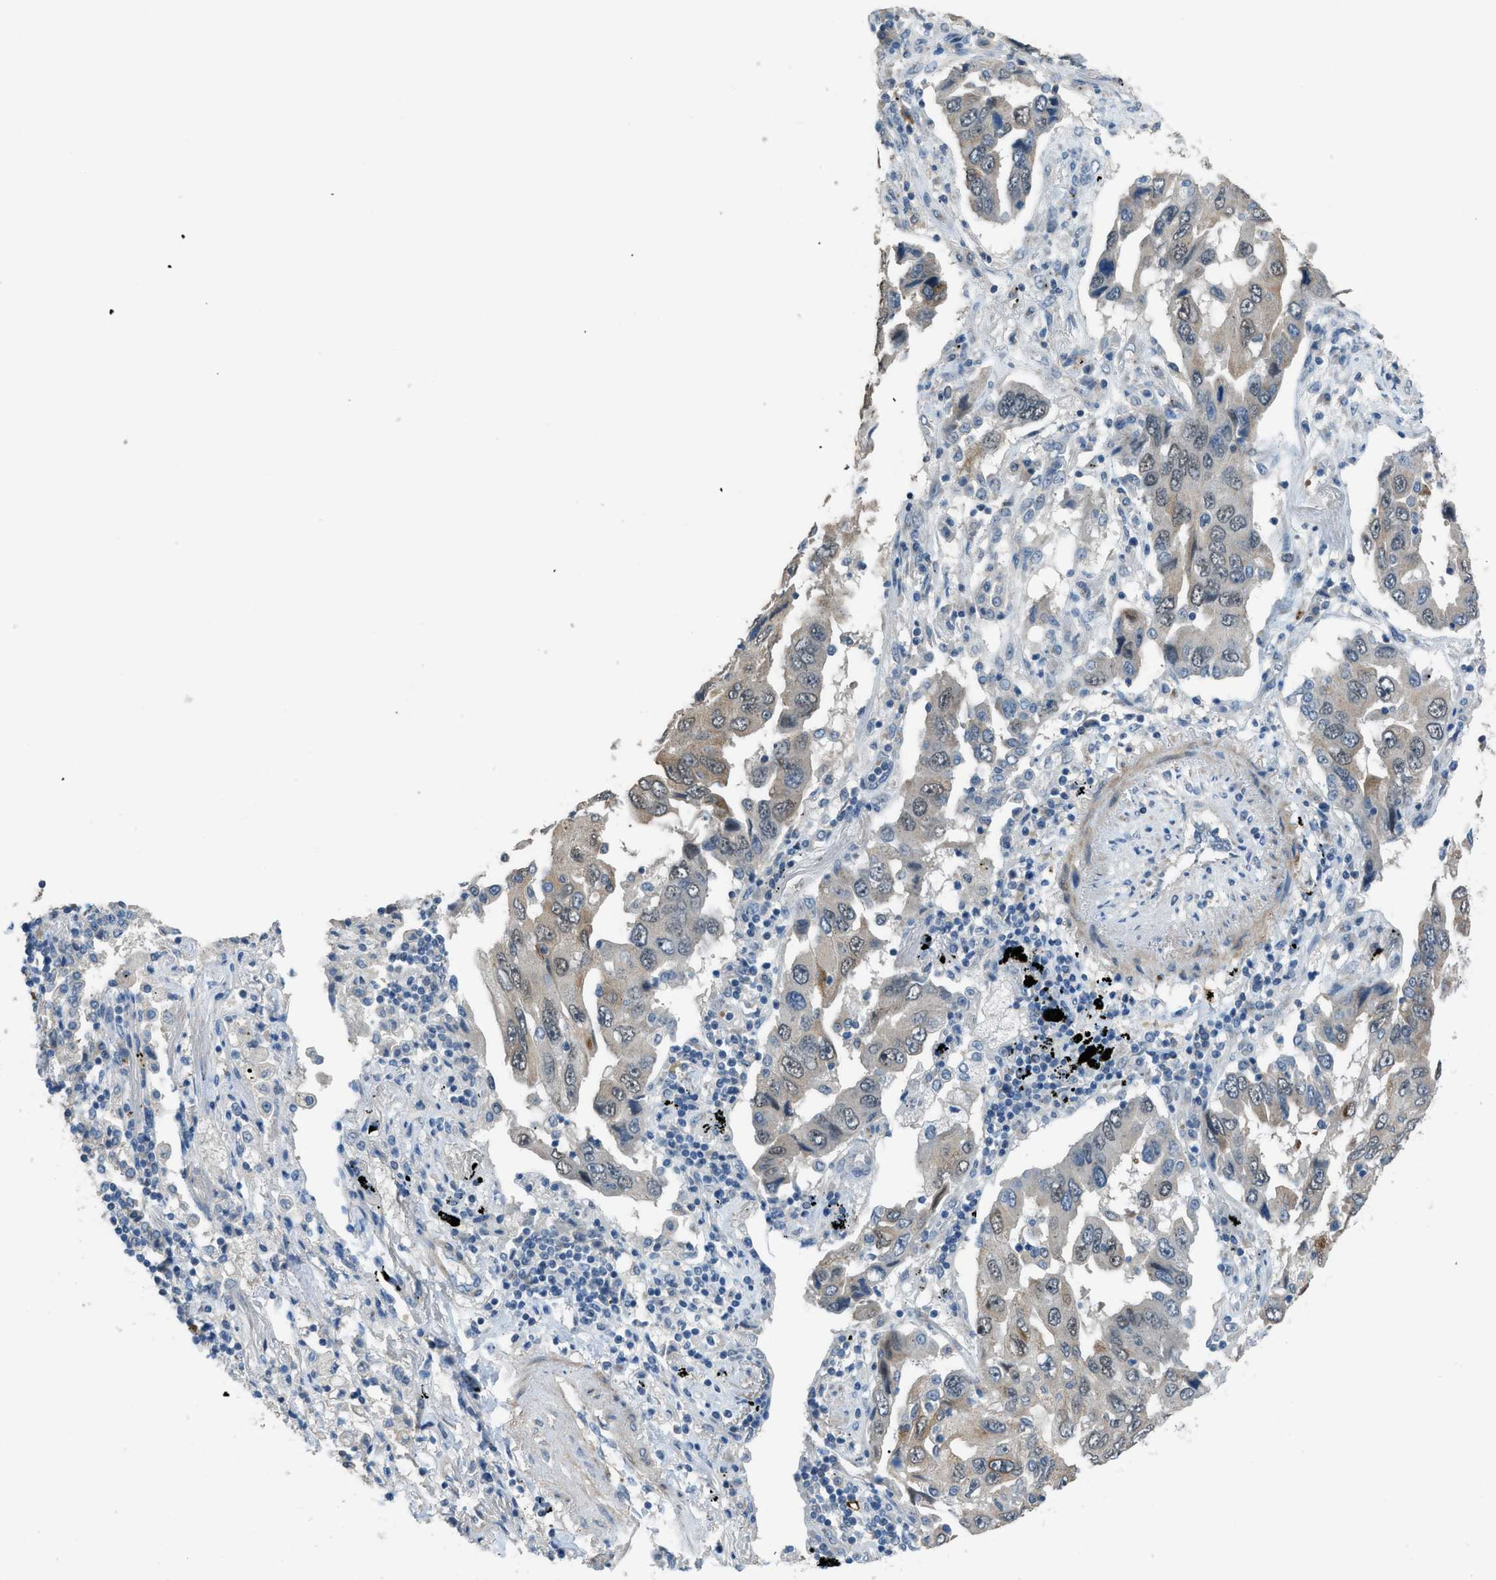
{"staining": {"intensity": "weak", "quantity": ">75%", "location": "cytoplasmic/membranous,nuclear"}, "tissue": "lung cancer", "cell_type": "Tumor cells", "image_type": "cancer", "snomed": [{"axis": "morphology", "description": "Adenocarcinoma, NOS"}, {"axis": "topography", "description": "Lung"}], "caption": "Protein expression analysis of lung cancer shows weak cytoplasmic/membranous and nuclear staining in approximately >75% of tumor cells.", "gene": "TIMD4", "patient": {"sex": "female", "age": 65}}